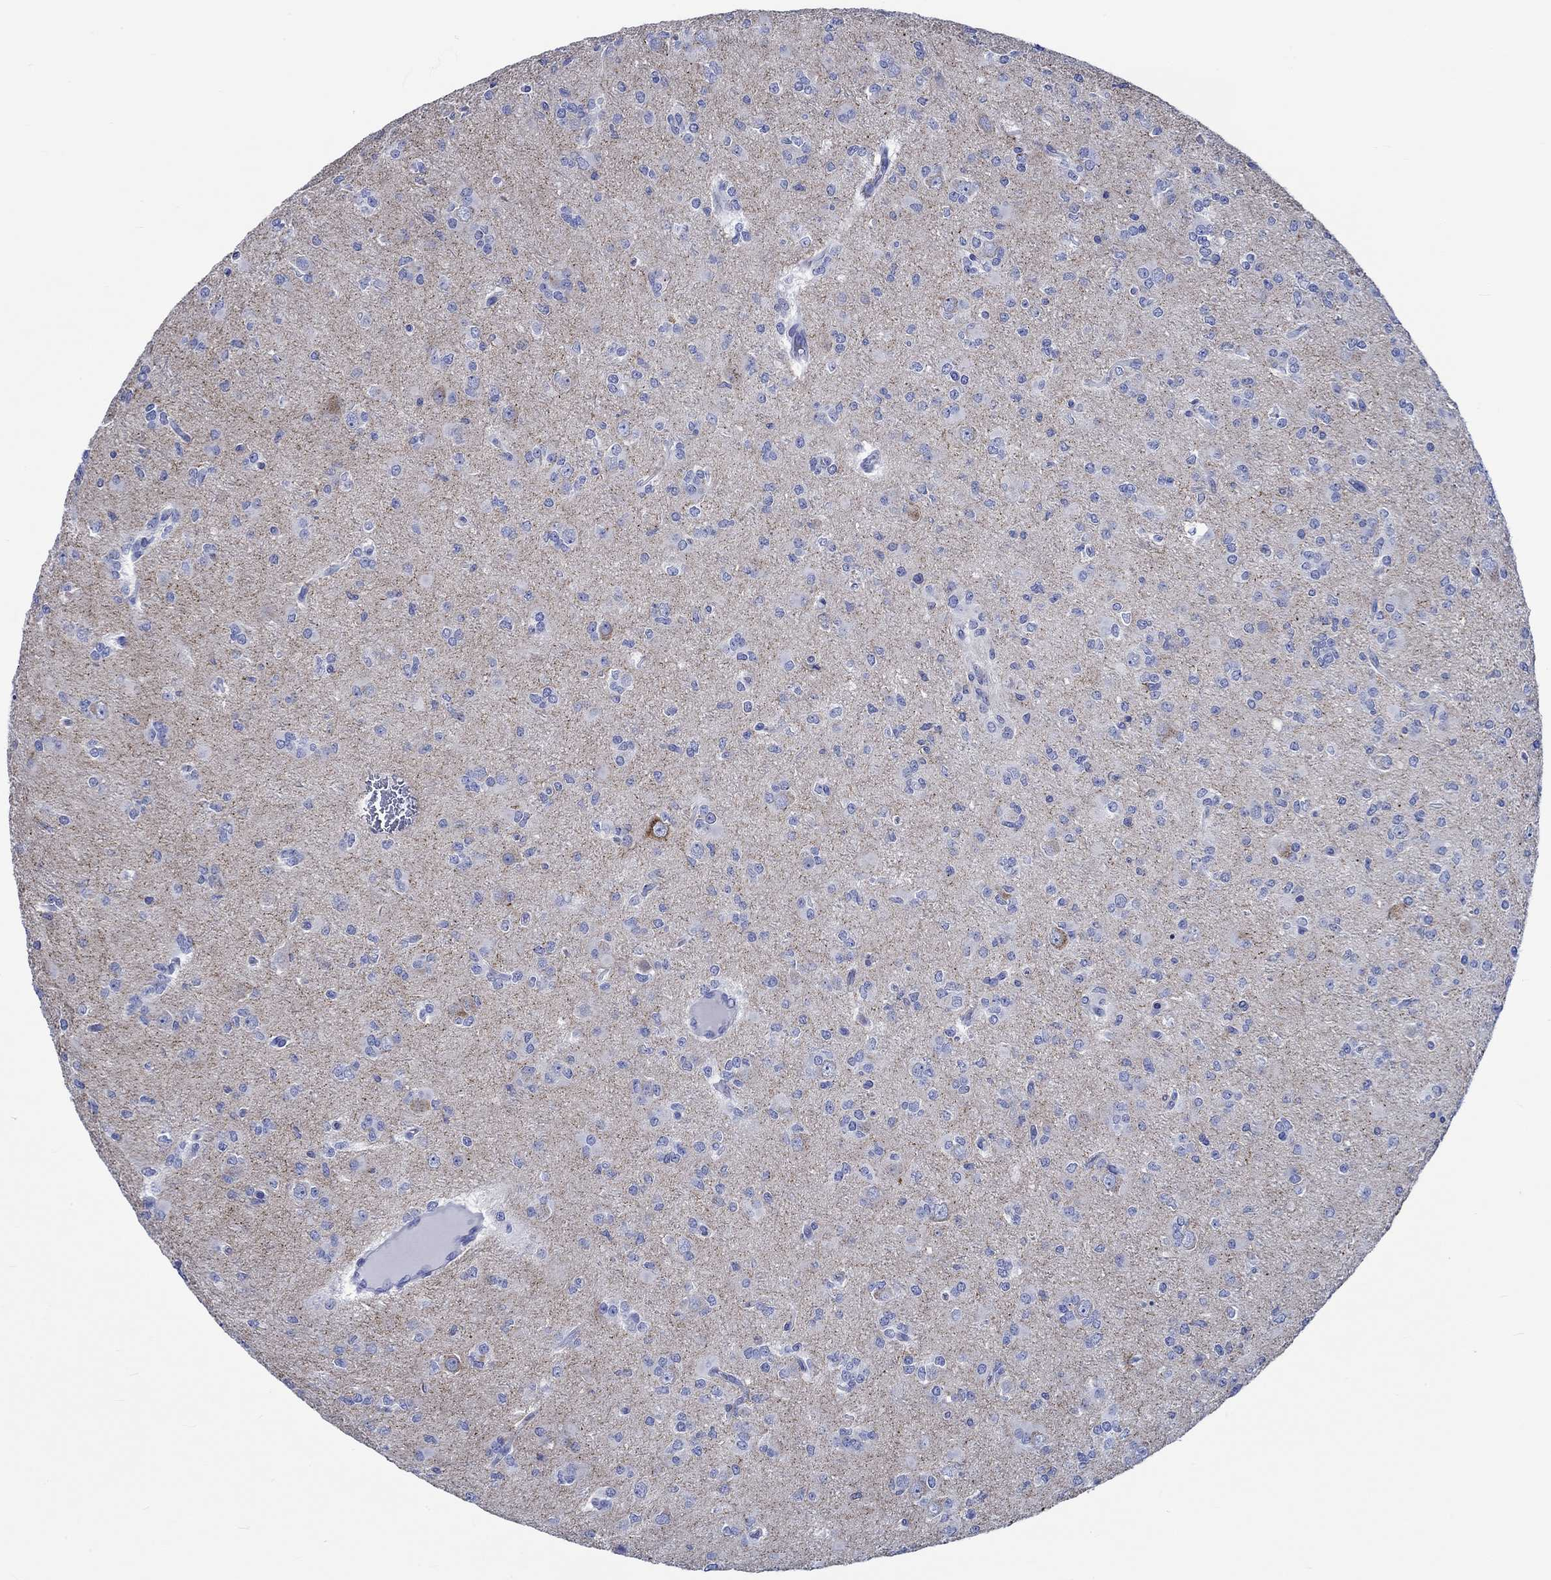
{"staining": {"intensity": "negative", "quantity": "none", "location": "none"}, "tissue": "glioma", "cell_type": "Tumor cells", "image_type": "cancer", "snomed": [{"axis": "morphology", "description": "Glioma, malignant, Low grade"}, {"axis": "topography", "description": "Brain"}], "caption": "Tumor cells are negative for protein expression in human malignant low-grade glioma.", "gene": "PTPRN2", "patient": {"sex": "male", "age": 27}}